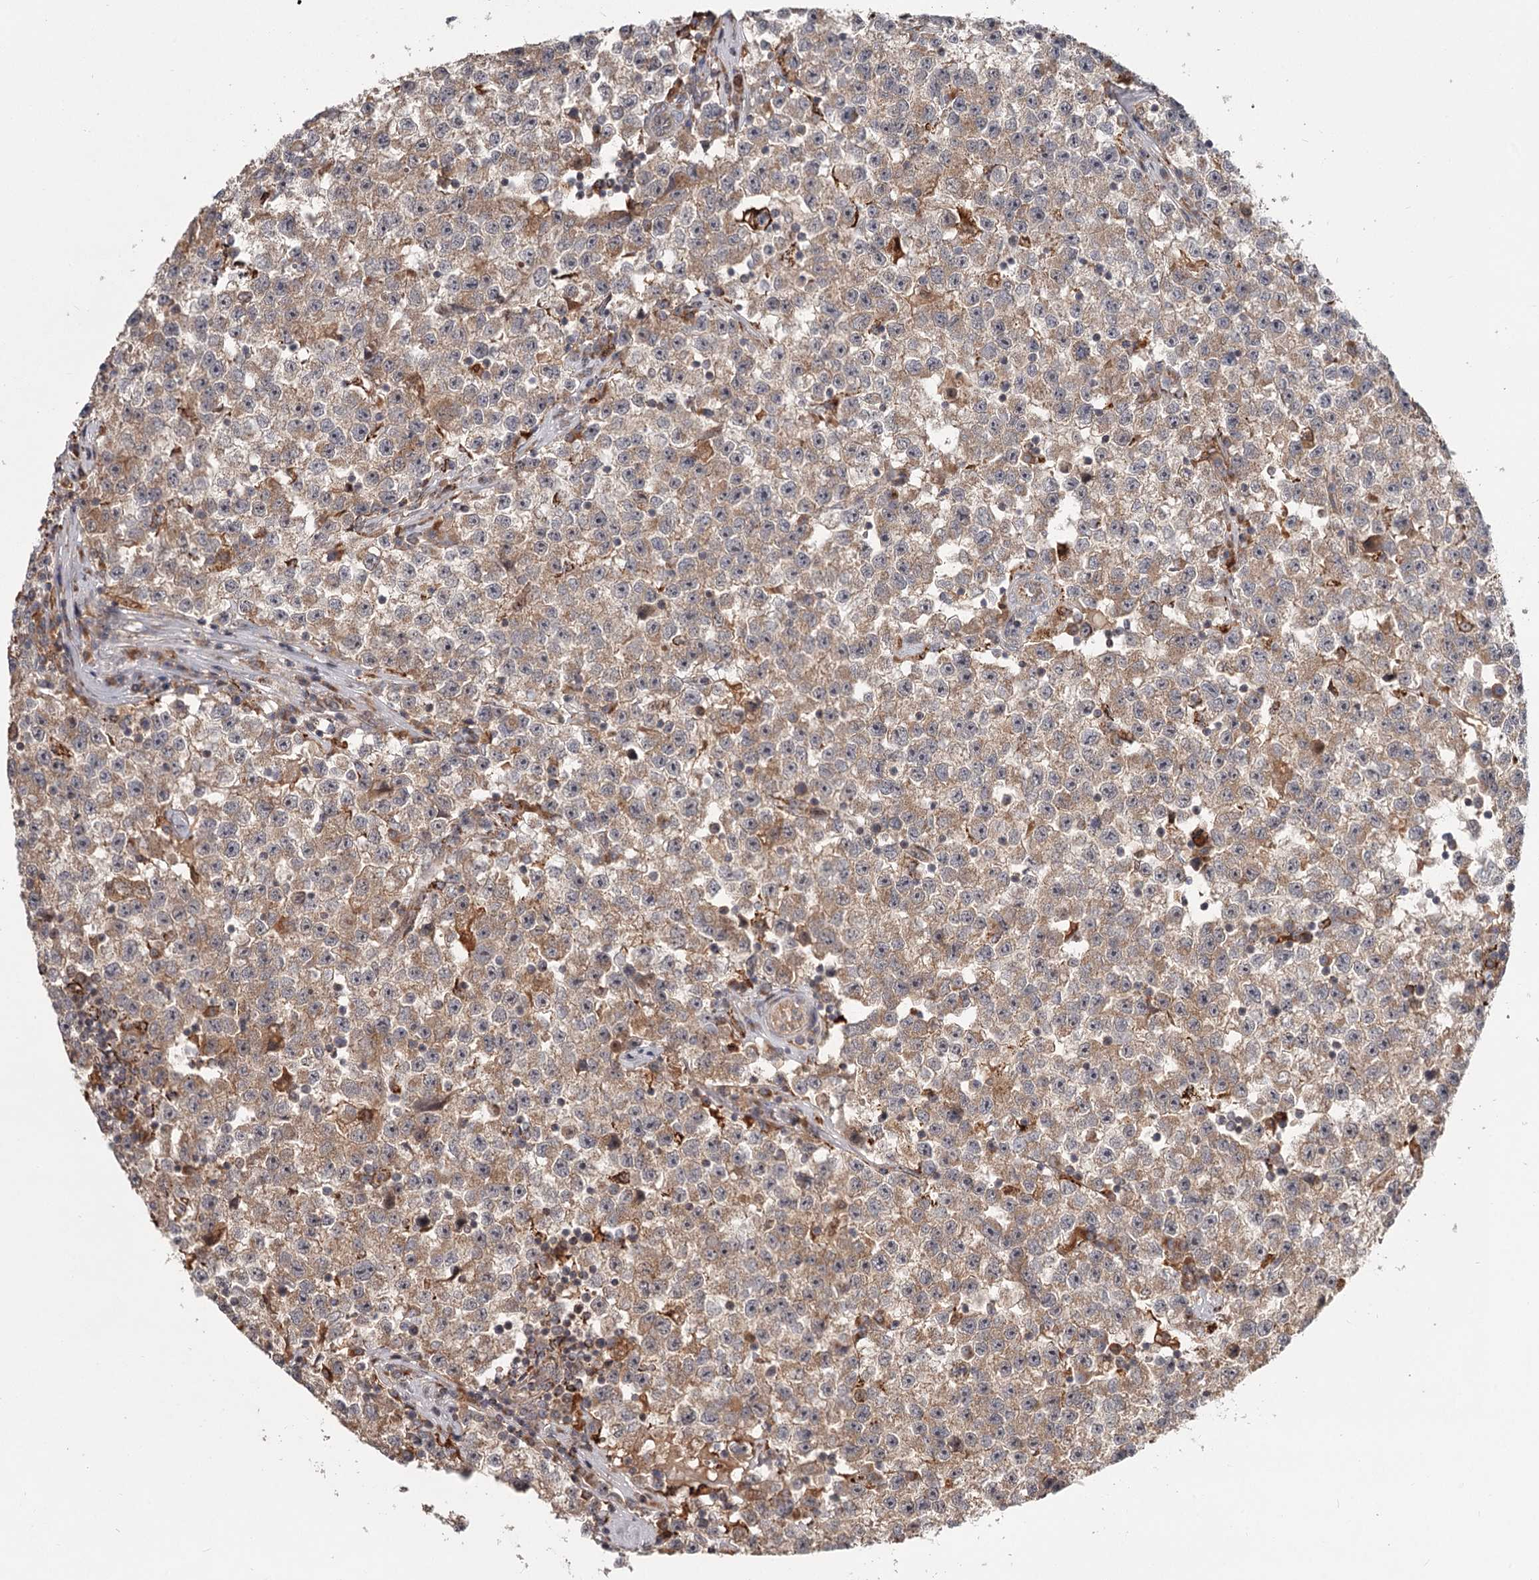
{"staining": {"intensity": "moderate", "quantity": ">75%", "location": "cytoplasmic/membranous"}, "tissue": "testis cancer", "cell_type": "Tumor cells", "image_type": "cancer", "snomed": [{"axis": "morphology", "description": "Seminoma, NOS"}, {"axis": "topography", "description": "Testis"}], "caption": "A high-resolution histopathology image shows immunohistochemistry staining of seminoma (testis), which displays moderate cytoplasmic/membranous positivity in about >75% of tumor cells.", "gene": "CDC123", "patient": {"sex": "male", "age": 22}}